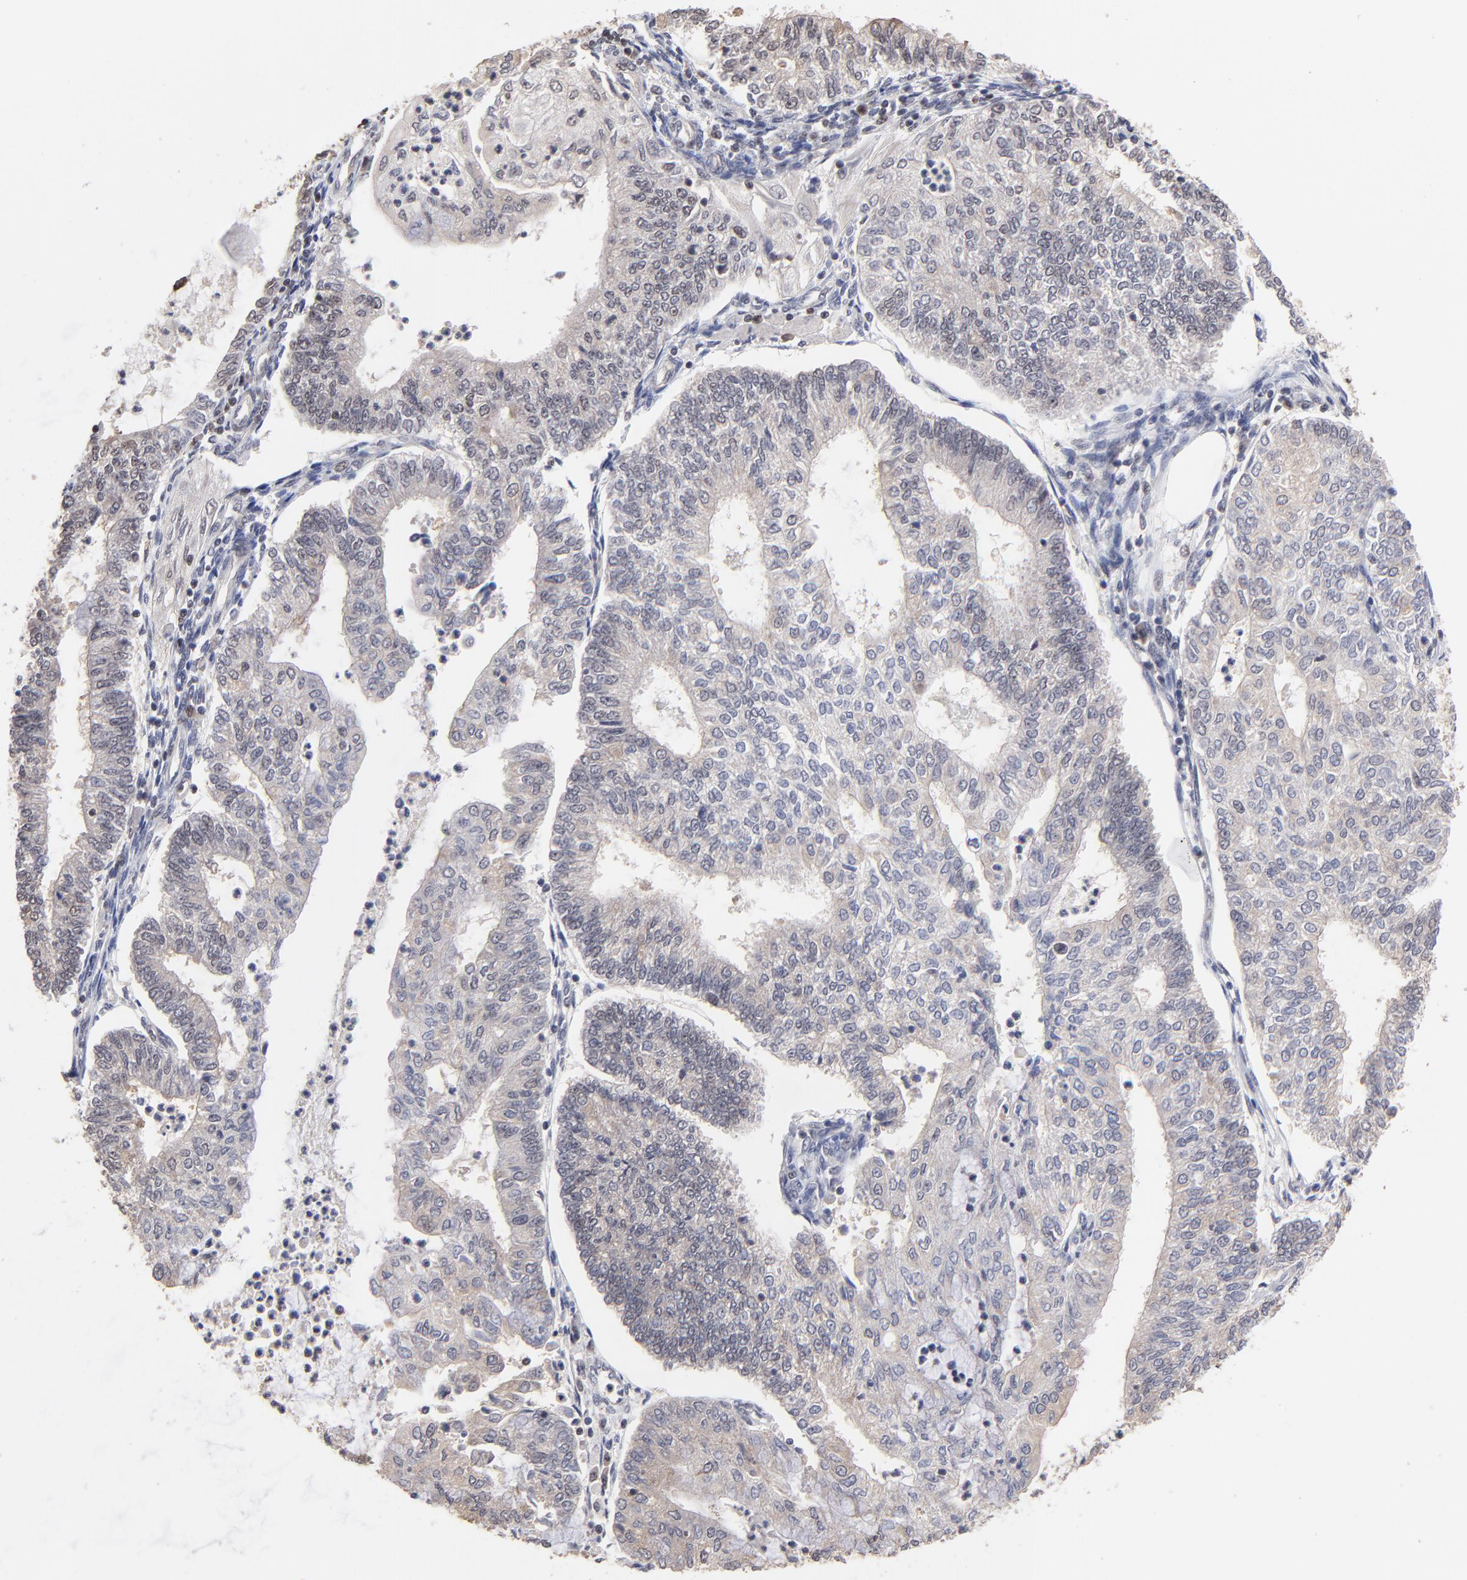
{"staining": {"intensity": "weak", "quantity": ">75%", "location": "cytoplasmic/membranous"}, "tissue": "endometrial cancer", "cell_type": "Tumor cells", "image_type": "cancer", "snomed": [{"axis": "morphology", "description": "Adenocarcinoma, NOS"}, {"axis": "topography", "description": "Endometrium"}], "caption": "Protein staining of adenocarcinoma (endometrial) tissue shows weak cytoplasmic/membranous staining in approximately >75% of tumor cells.", "gene": "DSN1", "patient": {"sex": "female", "age": 59}}